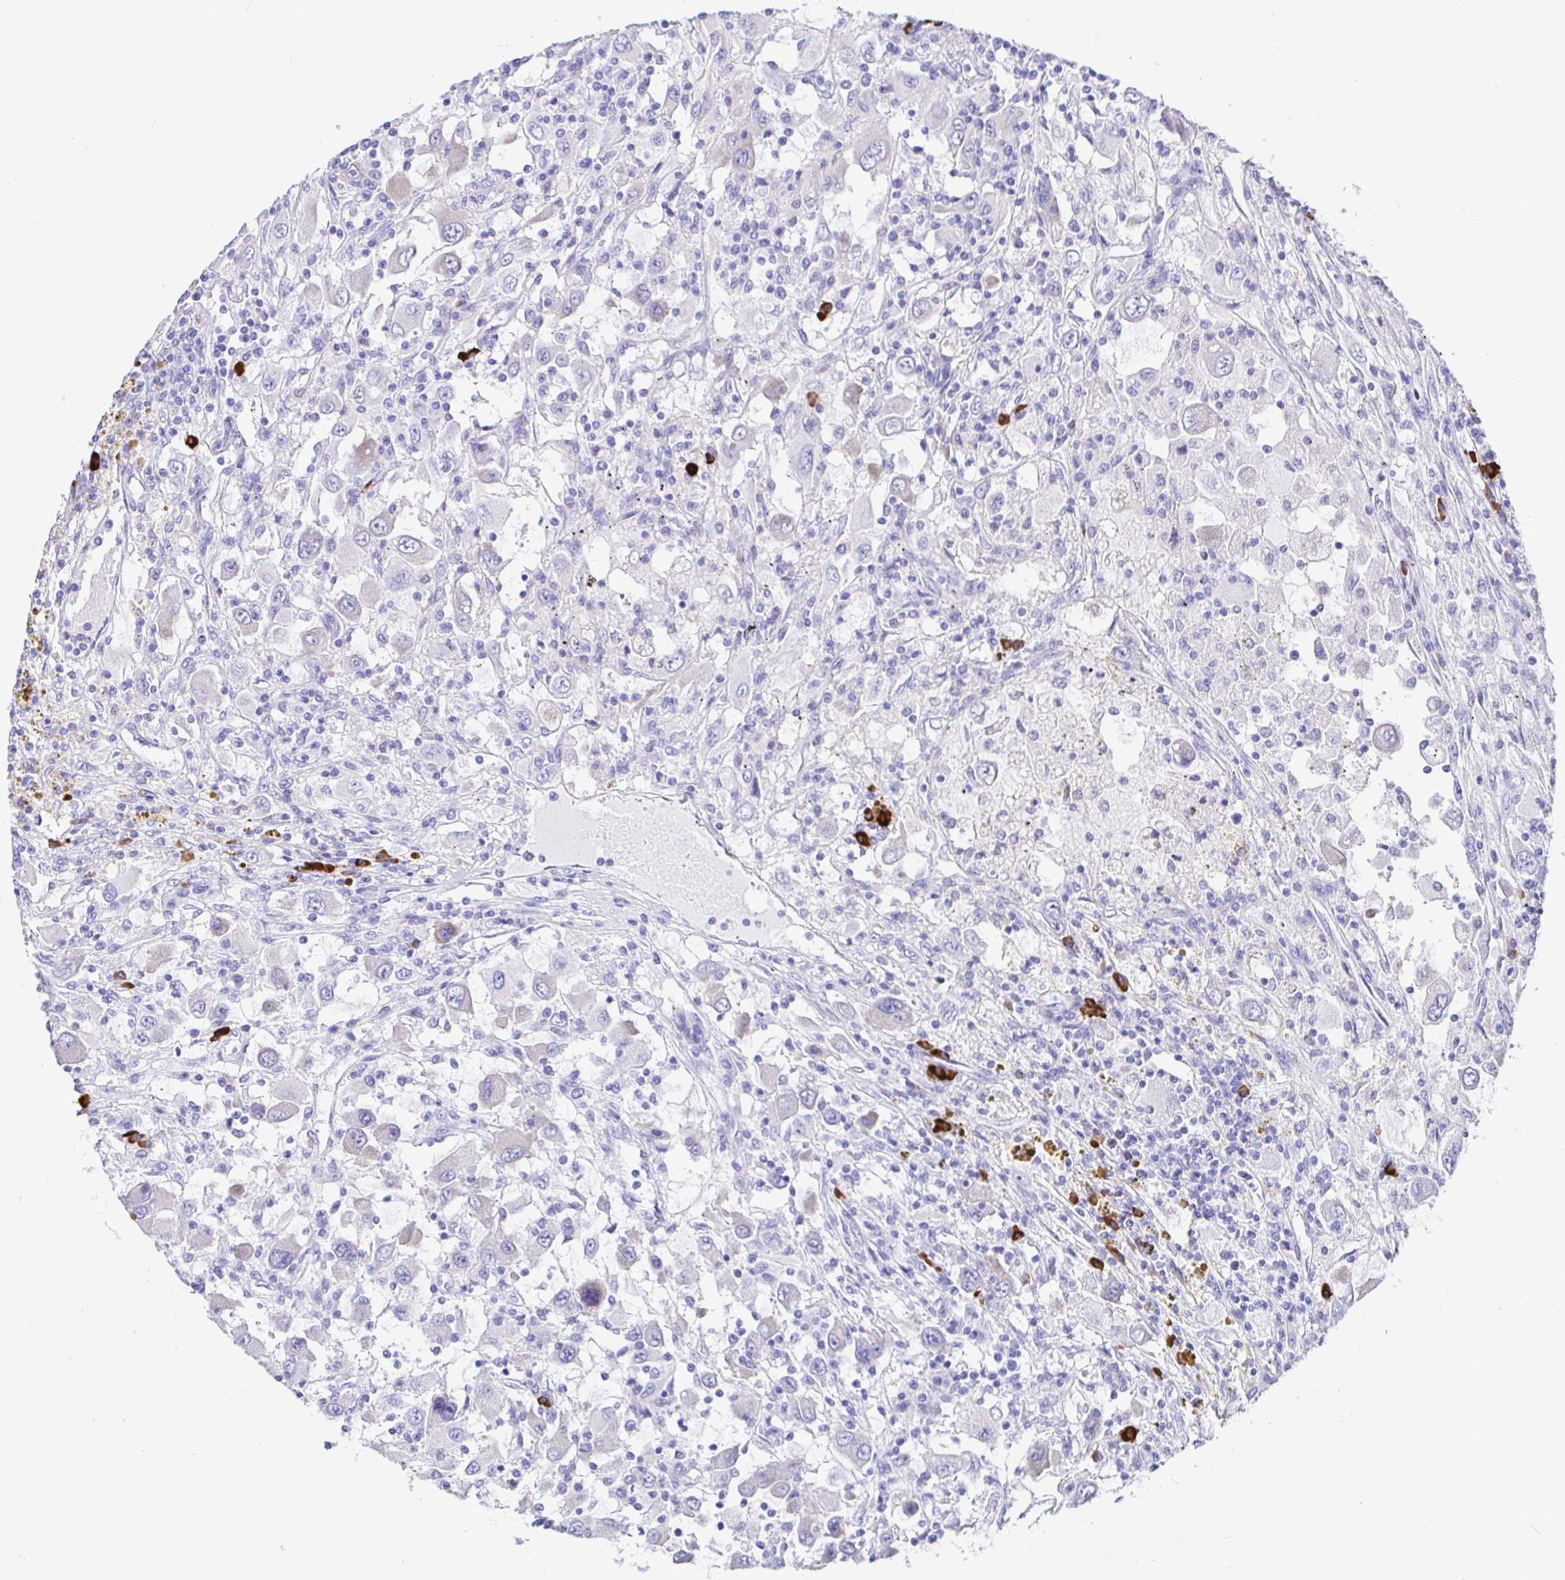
{"staining": {"intensity": "negative", "quantity": "none", "location": "none"}, "tissue": "renal cancer", "cell_type": "Tumor cells", "image_type": "cancer", "snomed": [{"axis": "morphology", "description": "Adenocarcinoma, NOS"}, {"axis": "topography", "description": "Kidney"}], "caption": "The micrograph displays no significant staining in tumor cells of renal cancer (adenocarcinoma).", "gene": "CCDC62", "patient": {"sex": "female", "age": 67}}